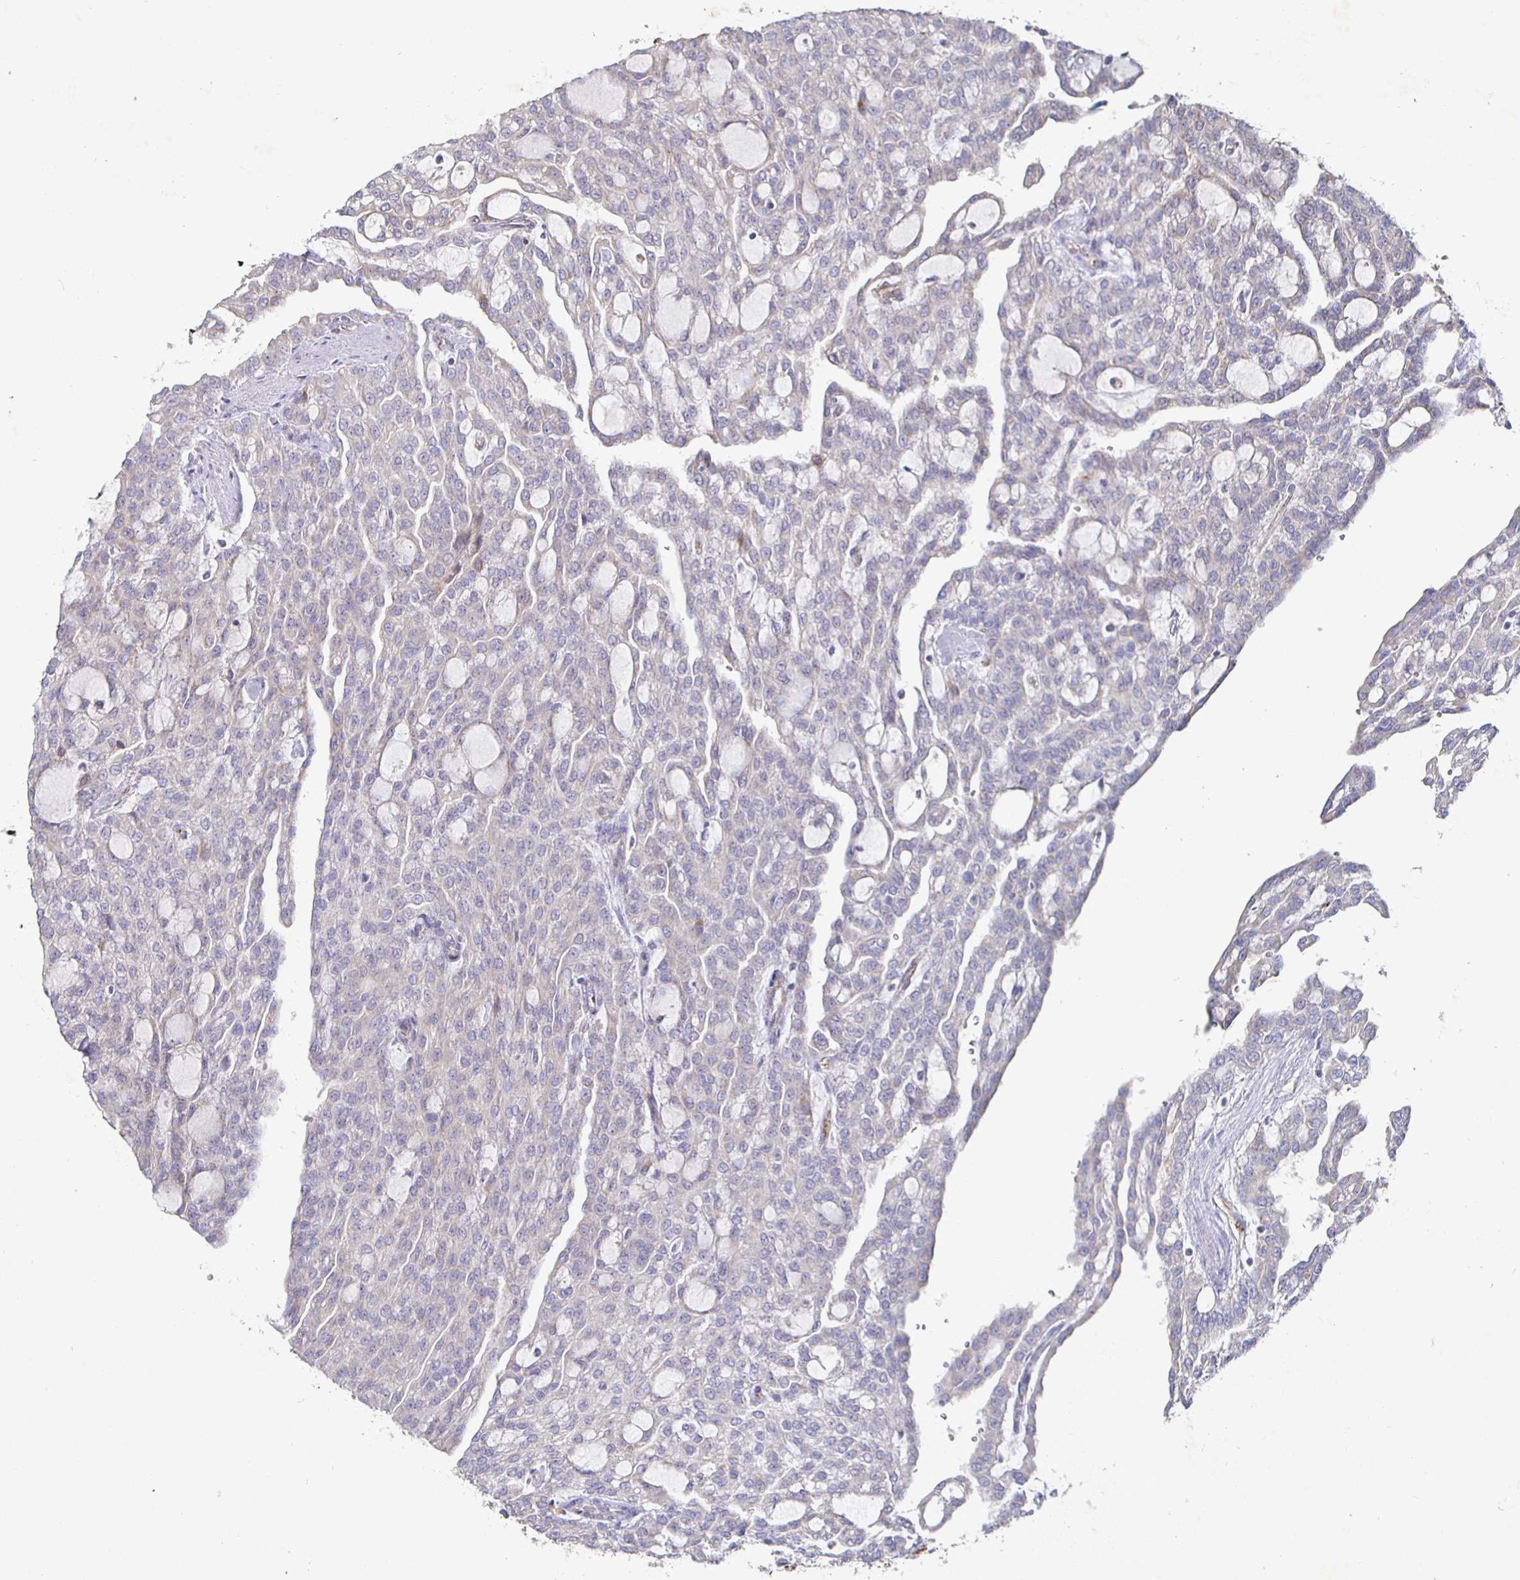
{"staining": {"intensity": "negative", "quantity": "none", "location": "none"}, "tissue": "renal cancer", "cell_type": "Tumor cells", "image_type": "cancer", "snomed": [{"axis": "morphology", "description": "Adenocarcinoma, NOS"}, {"axis": "topography", "description": "Kidney"}], "caption": "Tumor cells are negative for protein expression in human renal cancer (adenocarcinoma). (Immunohistochemistry (ihc), brightfield microscopy, high magnification).", "gene": "NRSN1", "patient": {"sex": "male", "age": 63}}